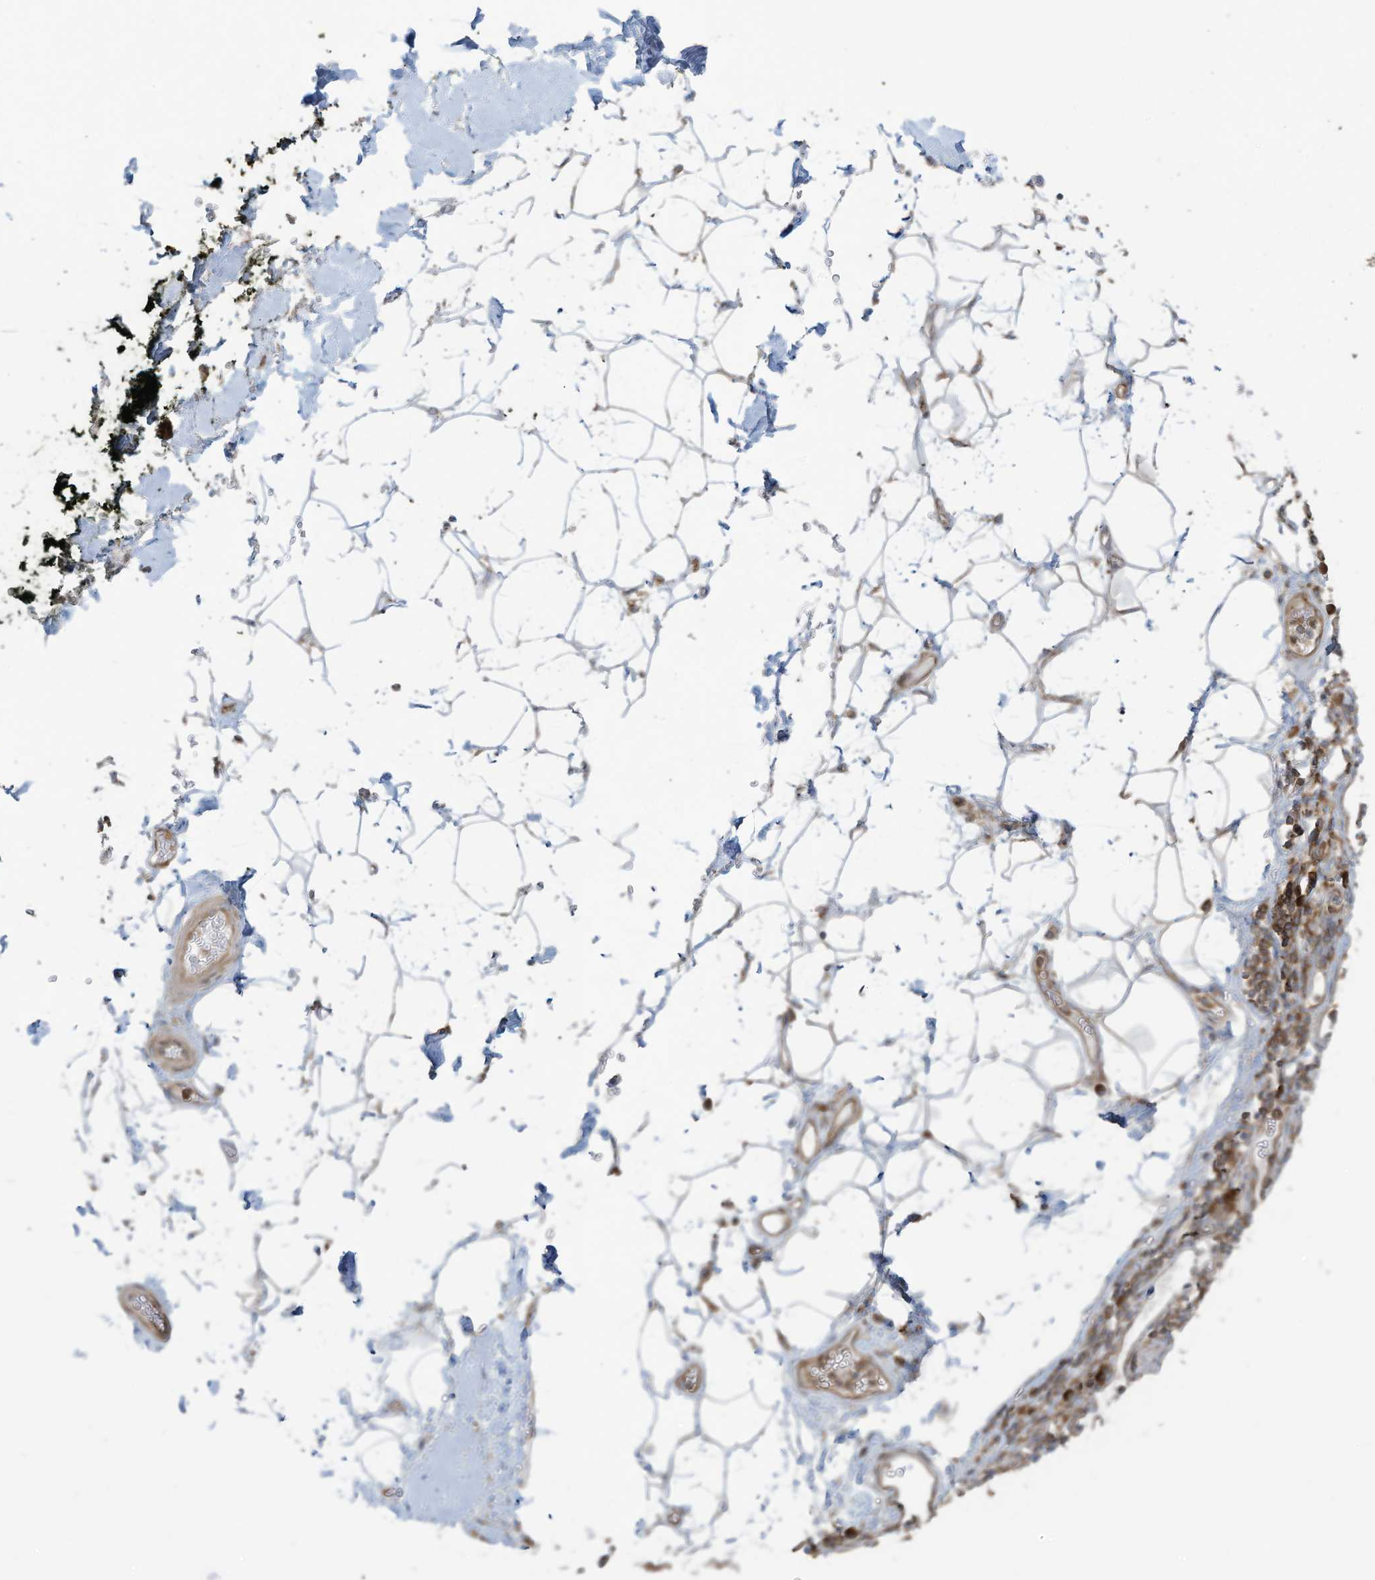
{"staining": {"intensity": "weak", "quantity": "25%-75%", "location": "cytoplasmic/membranous"}, "tissue": "adipose tissue", "cell_type": "Adipocytes", "image_type": "normal", "snomed": [{"axis": "morphology", "description": "Normal tissue, NOS"}, {"axis": "morphology", "description": "Adenocarcinoma, NOS"}, {"axis": "topography", "description": "Pancreas"}, {"axis": "topography", "description": "Peripheral nerve tissue"}], "caption": "Adipocytes exhibit low levels of weak cytoplasmic/membranous staining in approximately 25%-75% of cells in unremarkable adipose tissue.", "gene": "OLA1", "patient": {"sex": "male", "age": 59}}